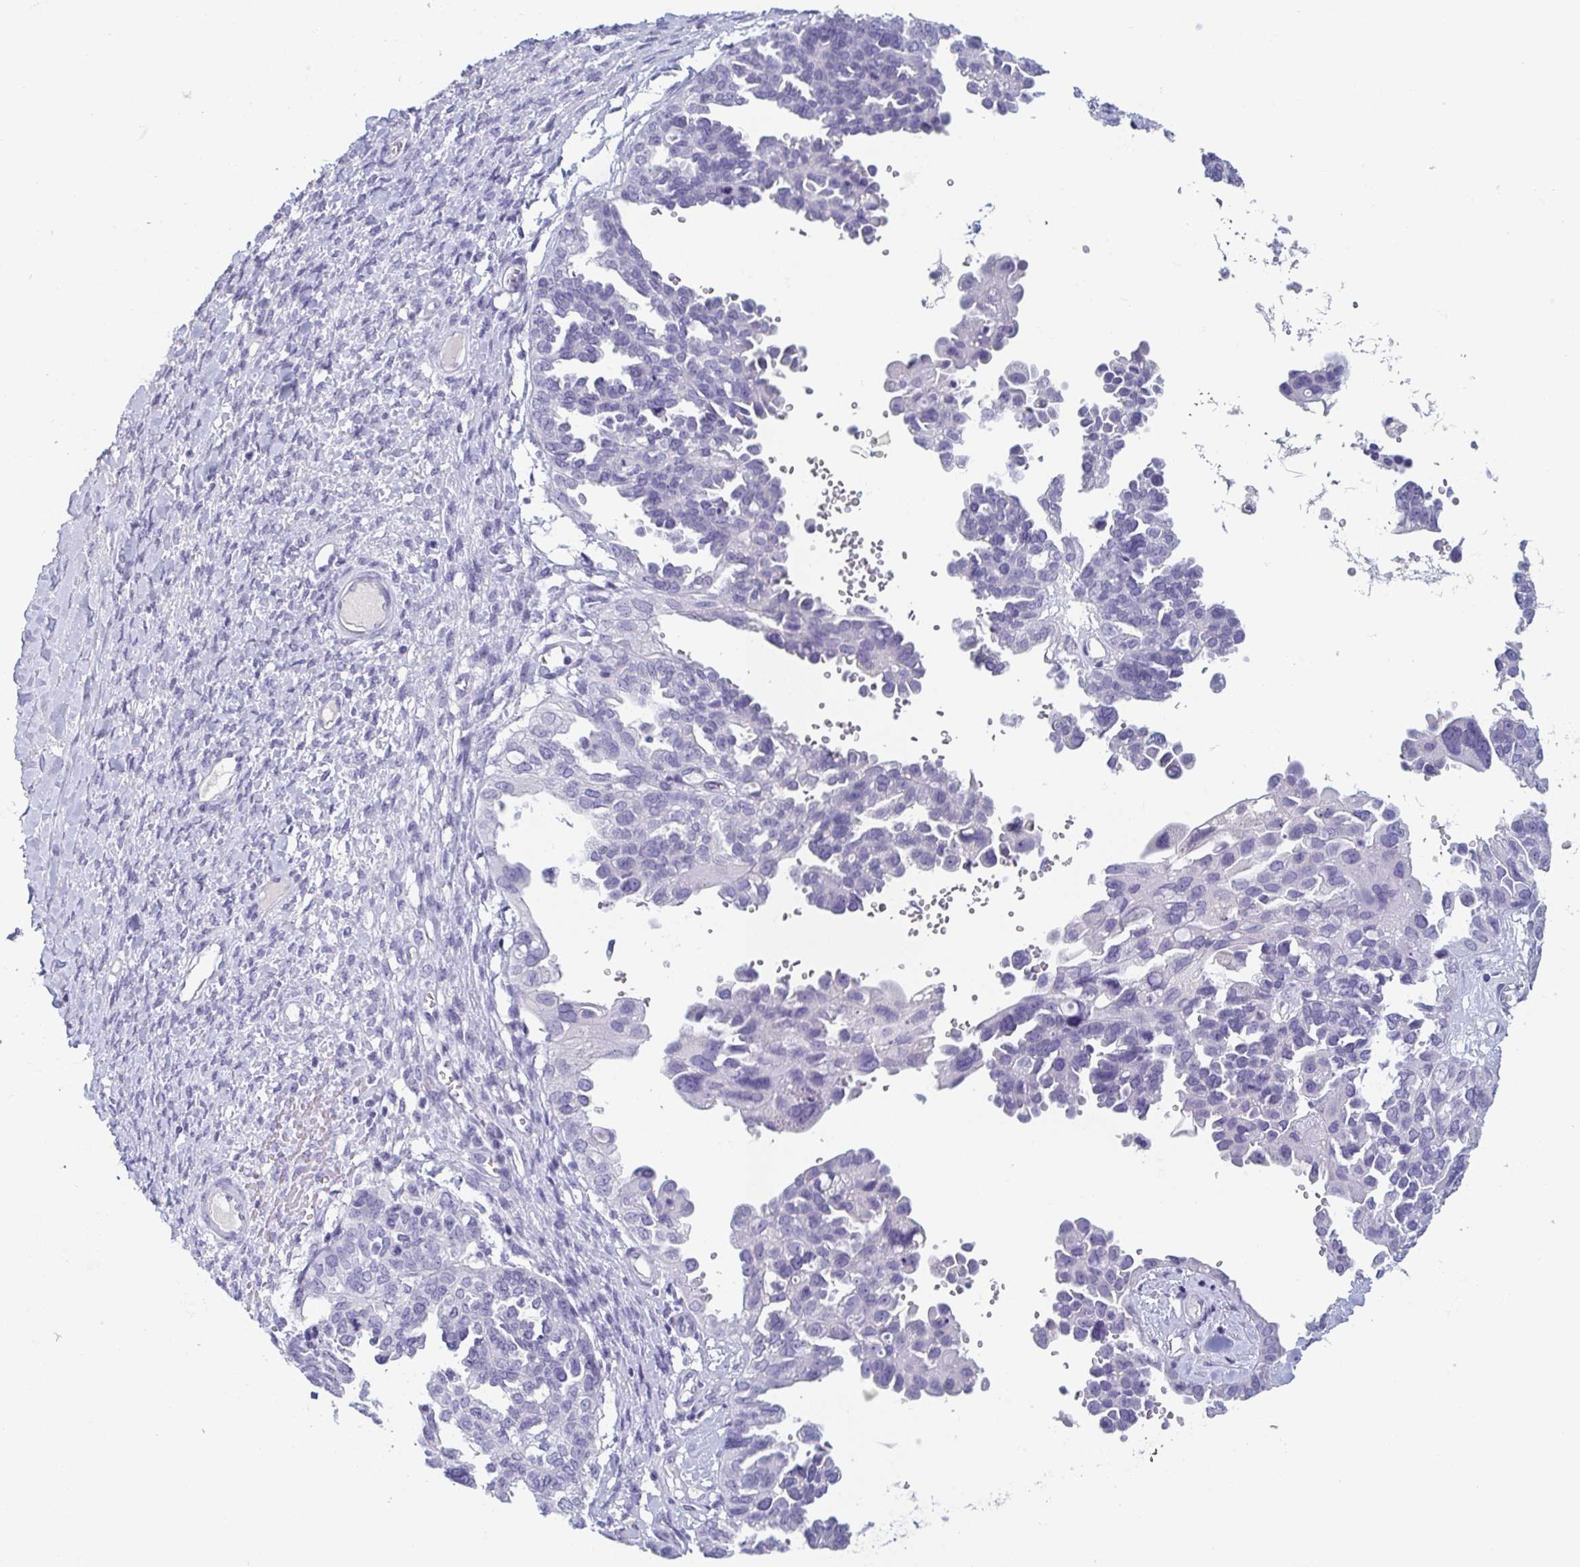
{"staining": {"intensity": "negative", "quantity": "none", "location": "none"}, "tissue": "ovarian cancer", "cell_type": "Tumor cells", "image_type": "cancer", "snomed": [{"axis": "morphology", "description": "Cystadenocarcinoma, serous, NOS"}, {"axis": "topography", "description": "Ovary"}], "caption": "Immunohistochemical staining of human serous cystadenocarcinoma (ovarian) shows no significant positivity in tumor cells.", "gene": "ITLN1", "patient": {"sex": "female", "age": 53}}